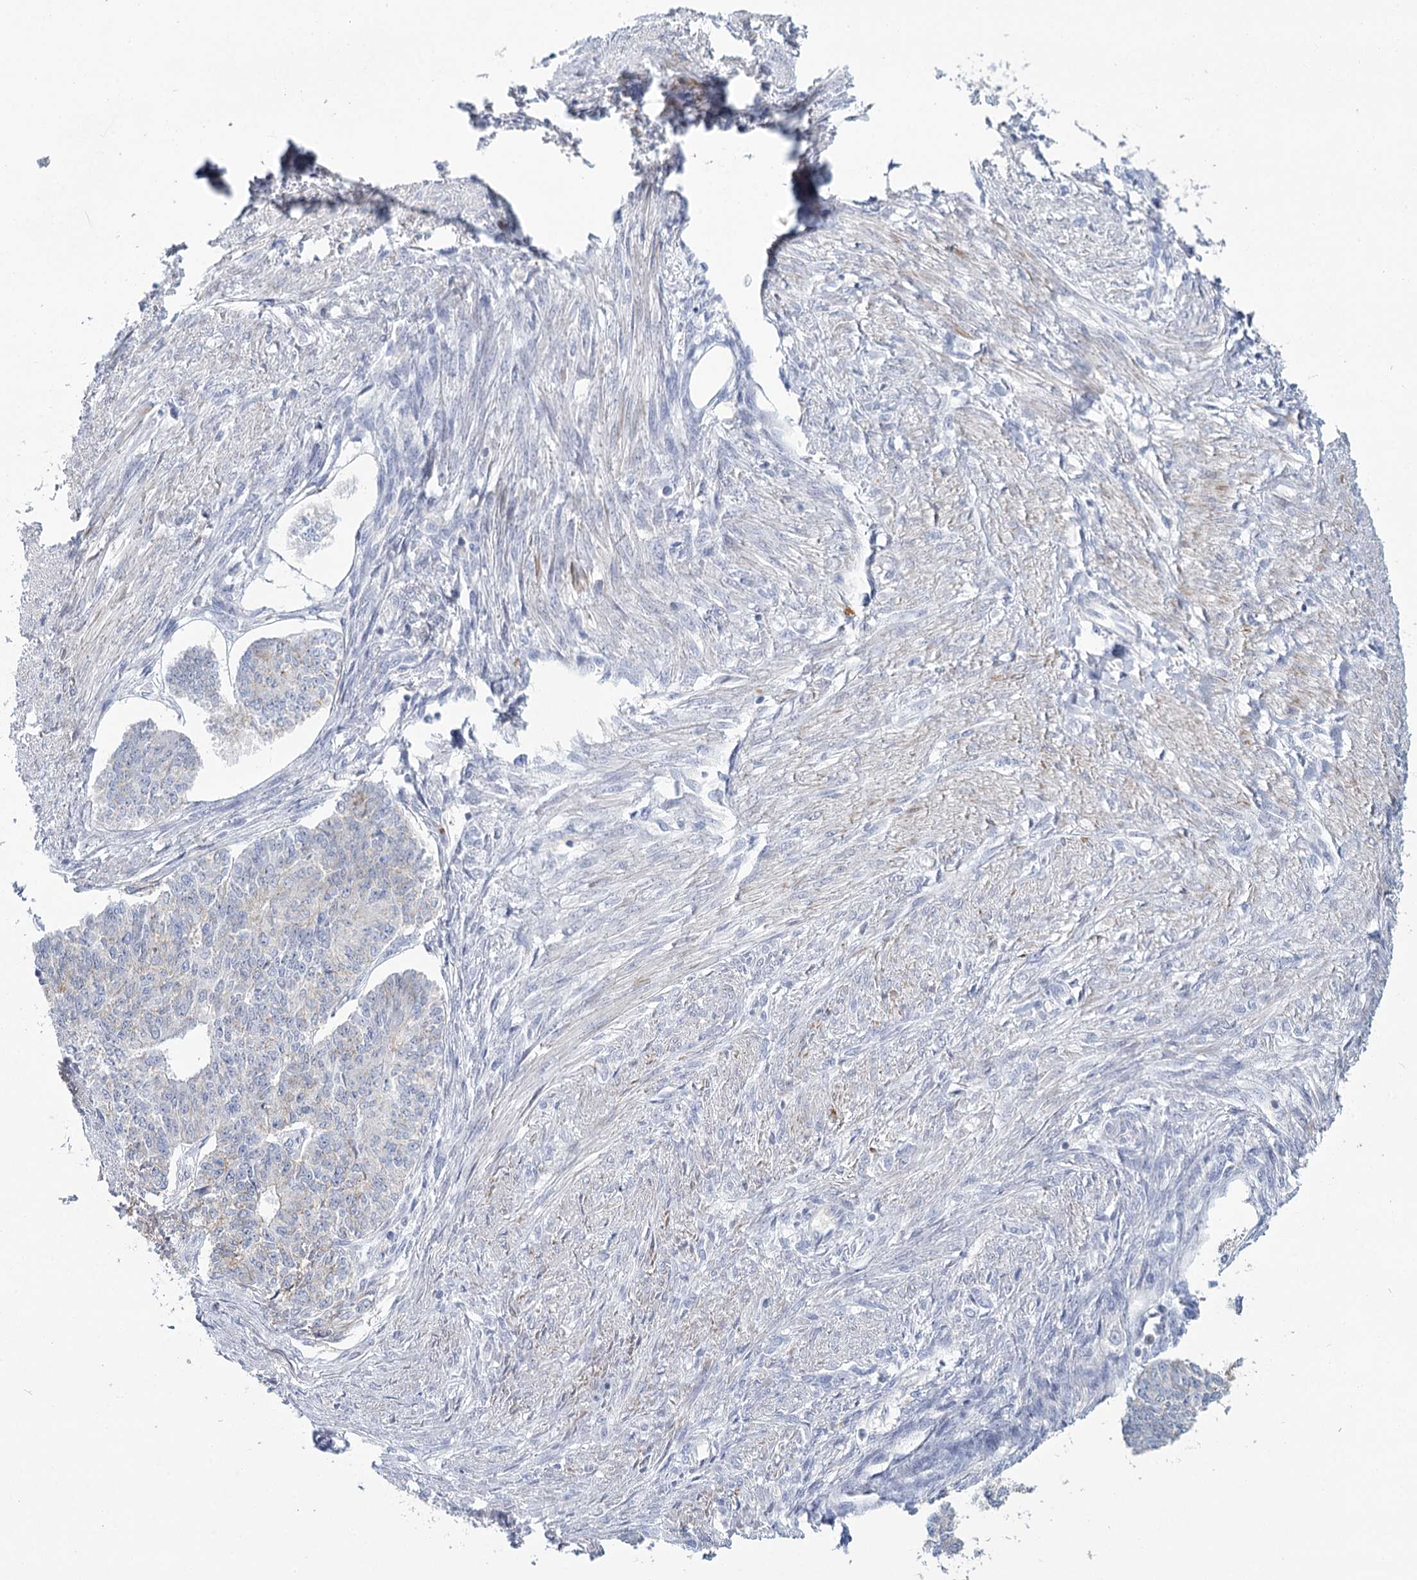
{"staining": {"intensity": "strong", "quantity": "<25%", "location": "cytoplasmic/membranous"}, "tissue": "endometrial cancer", "cell_type": "Tumor cells", "image_type": "cancer", "snomed": [{"axis": "morphology", "description": "Adenocarcinoma, NOS"}, {"axis": "topography", "description": "Endometrium"}], "caption": "A brown stain labels strong cytoplasmic/membranous expression of a protein in human endometrial adenocarcinoma tumor cells.", "gene": "IGSF3", "patient": {"sex": "female", "age": 32}}